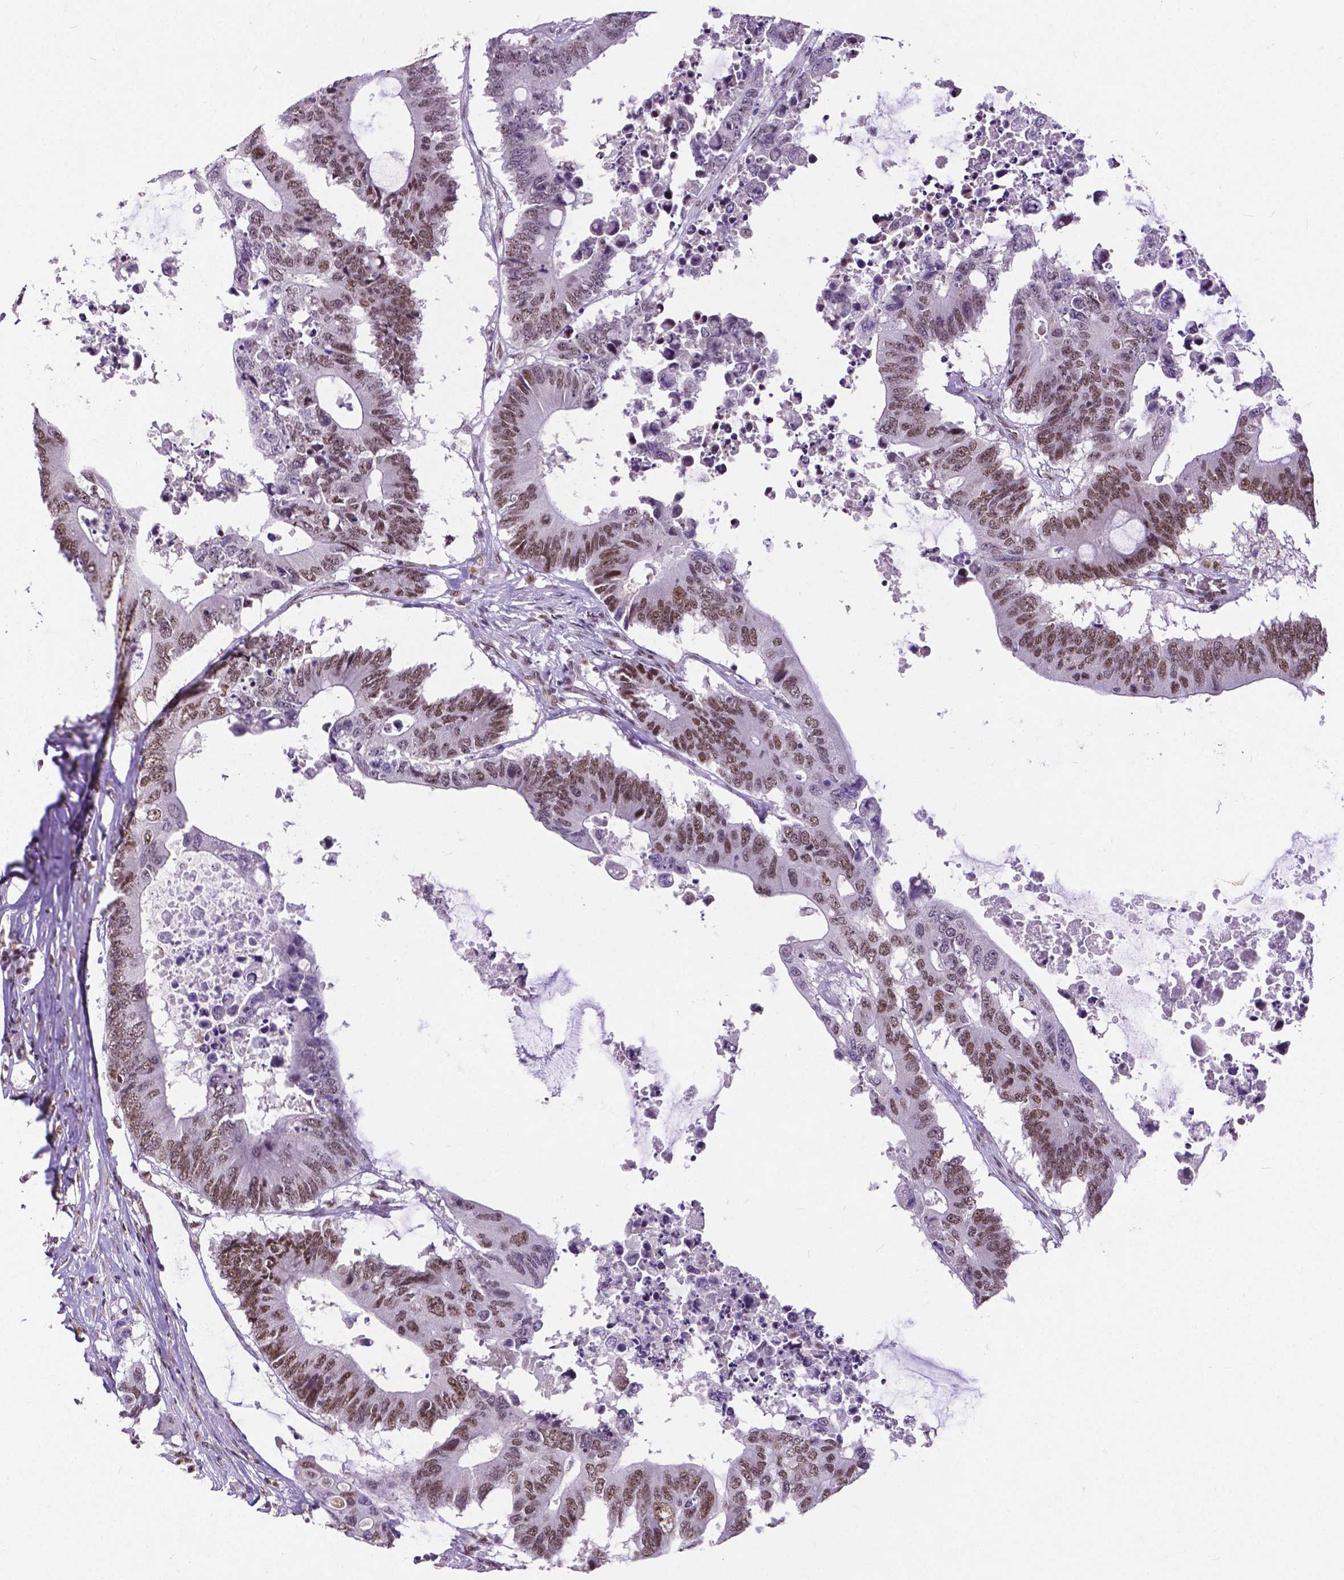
{"staining": {"intensity": "moderate", "quantity": ">75%", "location": "nuclear"}, "tissue": "colorectal cancer", "cell_type": "Tumor cells", "image_type": "cancer", "snomed": [{"axis": "morphology", "description": "Adenocarcinoma, NOS"}, {"axis": "topography", "description": "Colon"}], "caption": "Moderate nuclear protein positivity is appreciated in approximately >75% of tumor cells in colorectal adenocarcinoma.", "gene": "ATRX", "patient": {"sex": "male", "age": 71}}